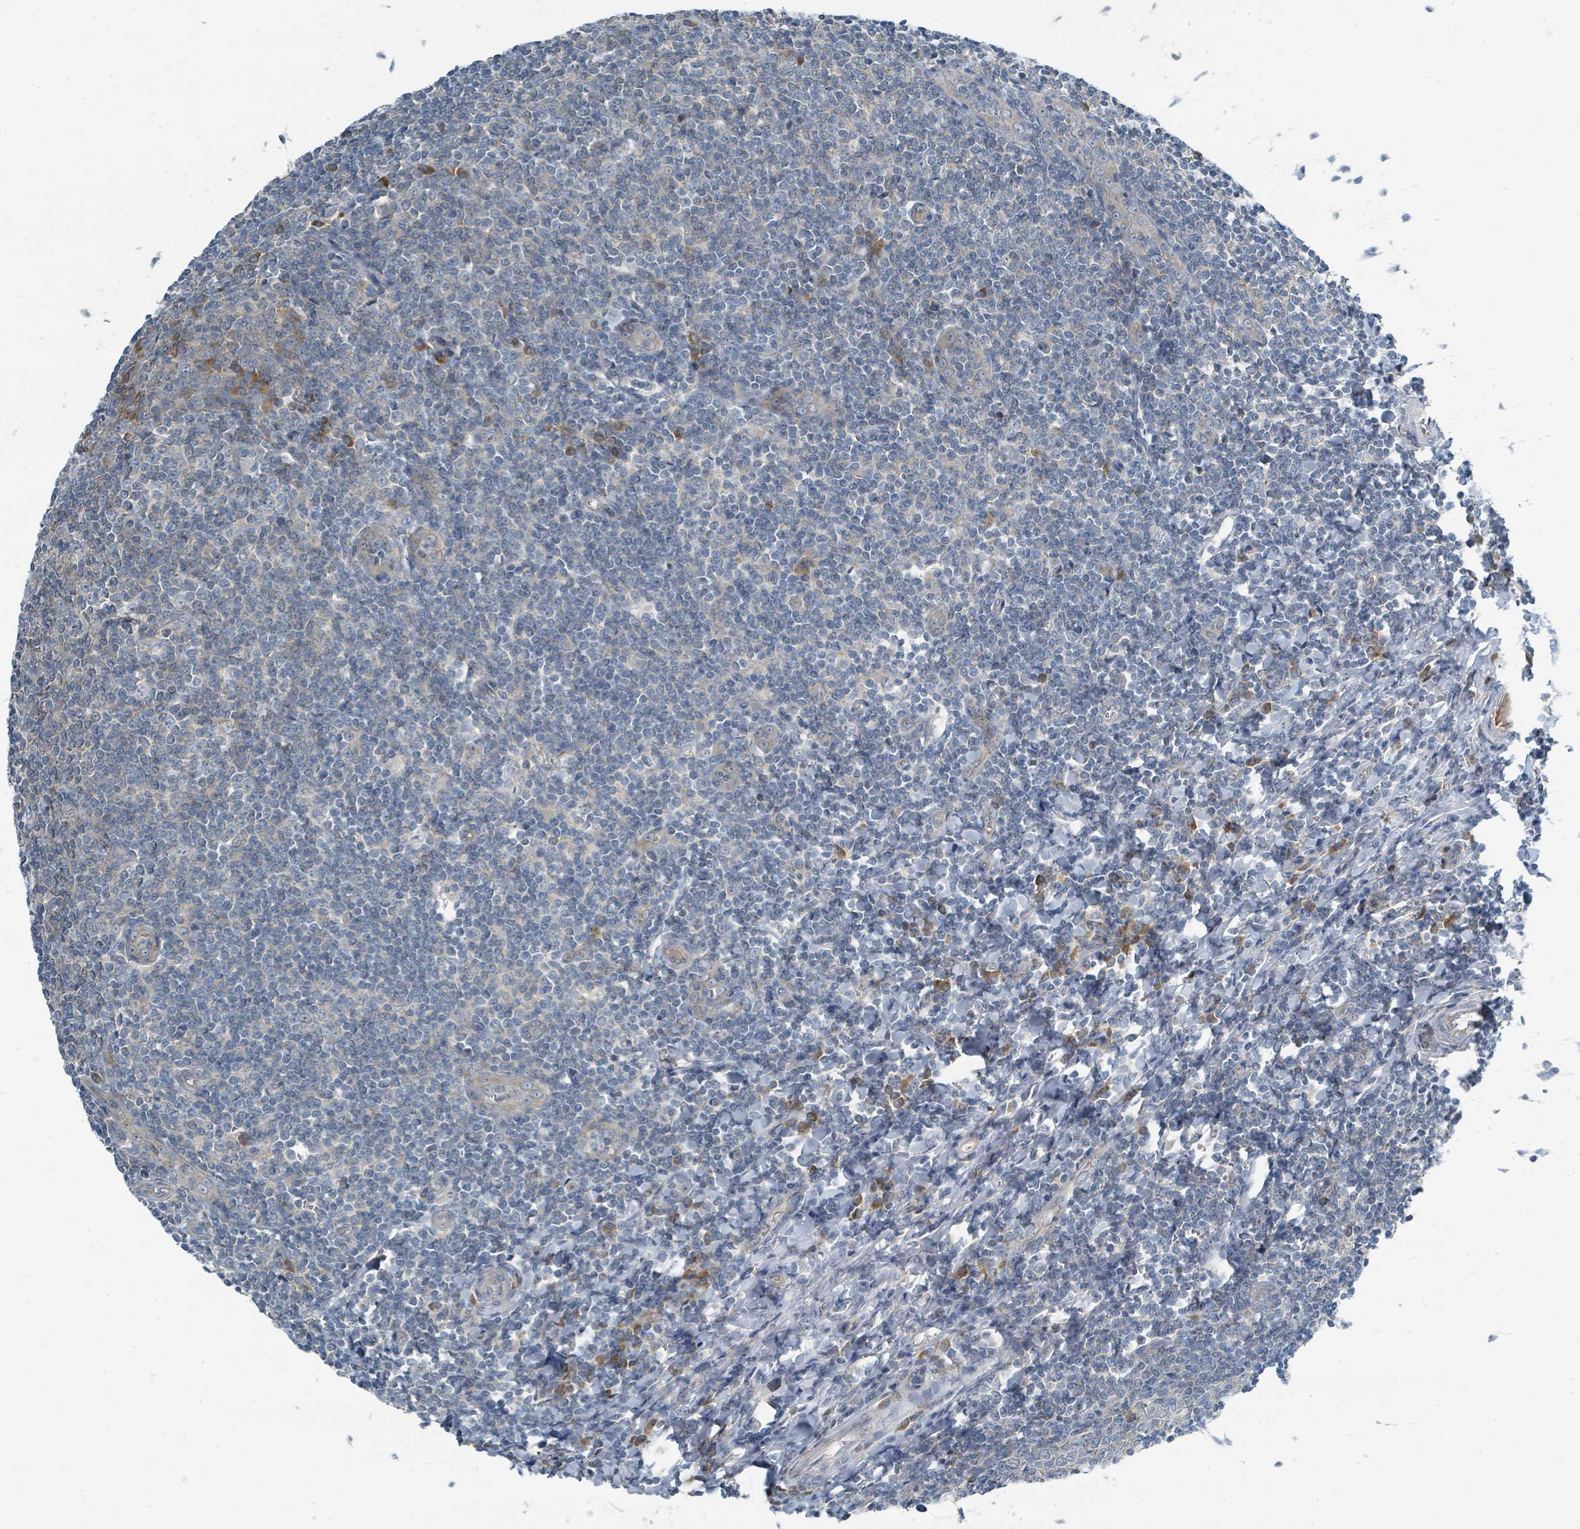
{"staining": {"intensity": "strong", "quantity": "<25%", "location": "cytoplasmic/membranous"}, "tissue": "tonsil", "cell_type": "Germinal center cells", "image_type": "normal", "snomed": [{"axis": "morphology", "description": "Normal tissue, NOS"}, {"axis": "topography", "description": "Tonsil"}], "caption": "A histopathology image of tonsil stained for a protein reveals strong cytoplasmic/membranous brown staining in germinal center cells.", "gene": "SLC25A23", "patient": {"sex": "male", "age": 27}}